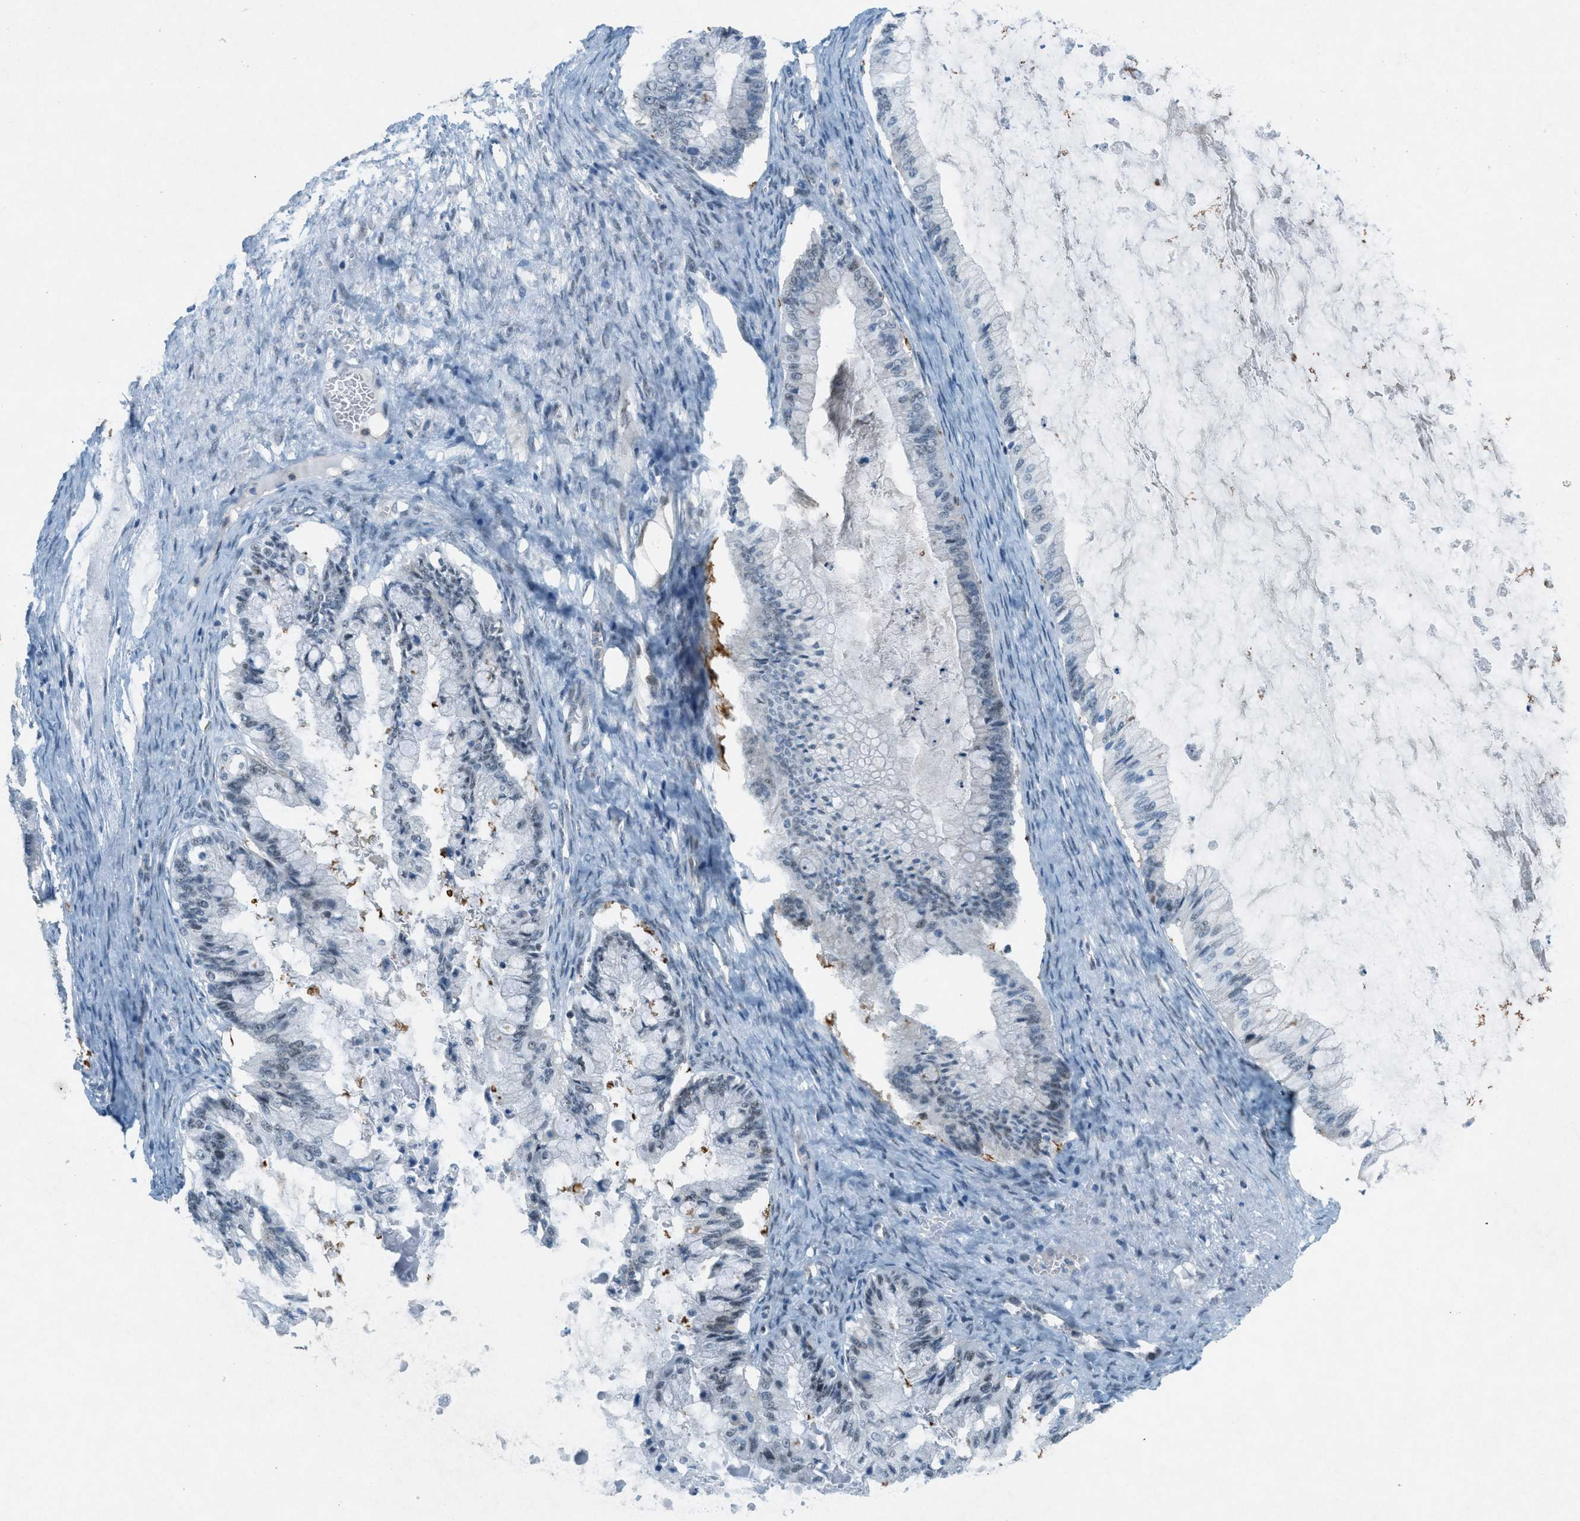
{"staining": {"intensity": "negative", "quantity": "none", "location": "none"}, "tissue": "ovarian cancer", "cell_type": "Tumor cells", "image_type": "cancer", "snomed": [{"axis": "morphology", "description": "Cystadenocarcinoma, mucinous, NOS"}, {"axis": "topography", "description": "Ovary"}], "caption": "Micrograph shows no significant protein staining in tumor cells of ovarian mucinous cystadenocarcinoma. The staining is performed using DAB brown chromogen with nuclei counter-stained in using hematoxylin.", "gene": "FYN", "patient": {"sex": "female", "age": 57}}